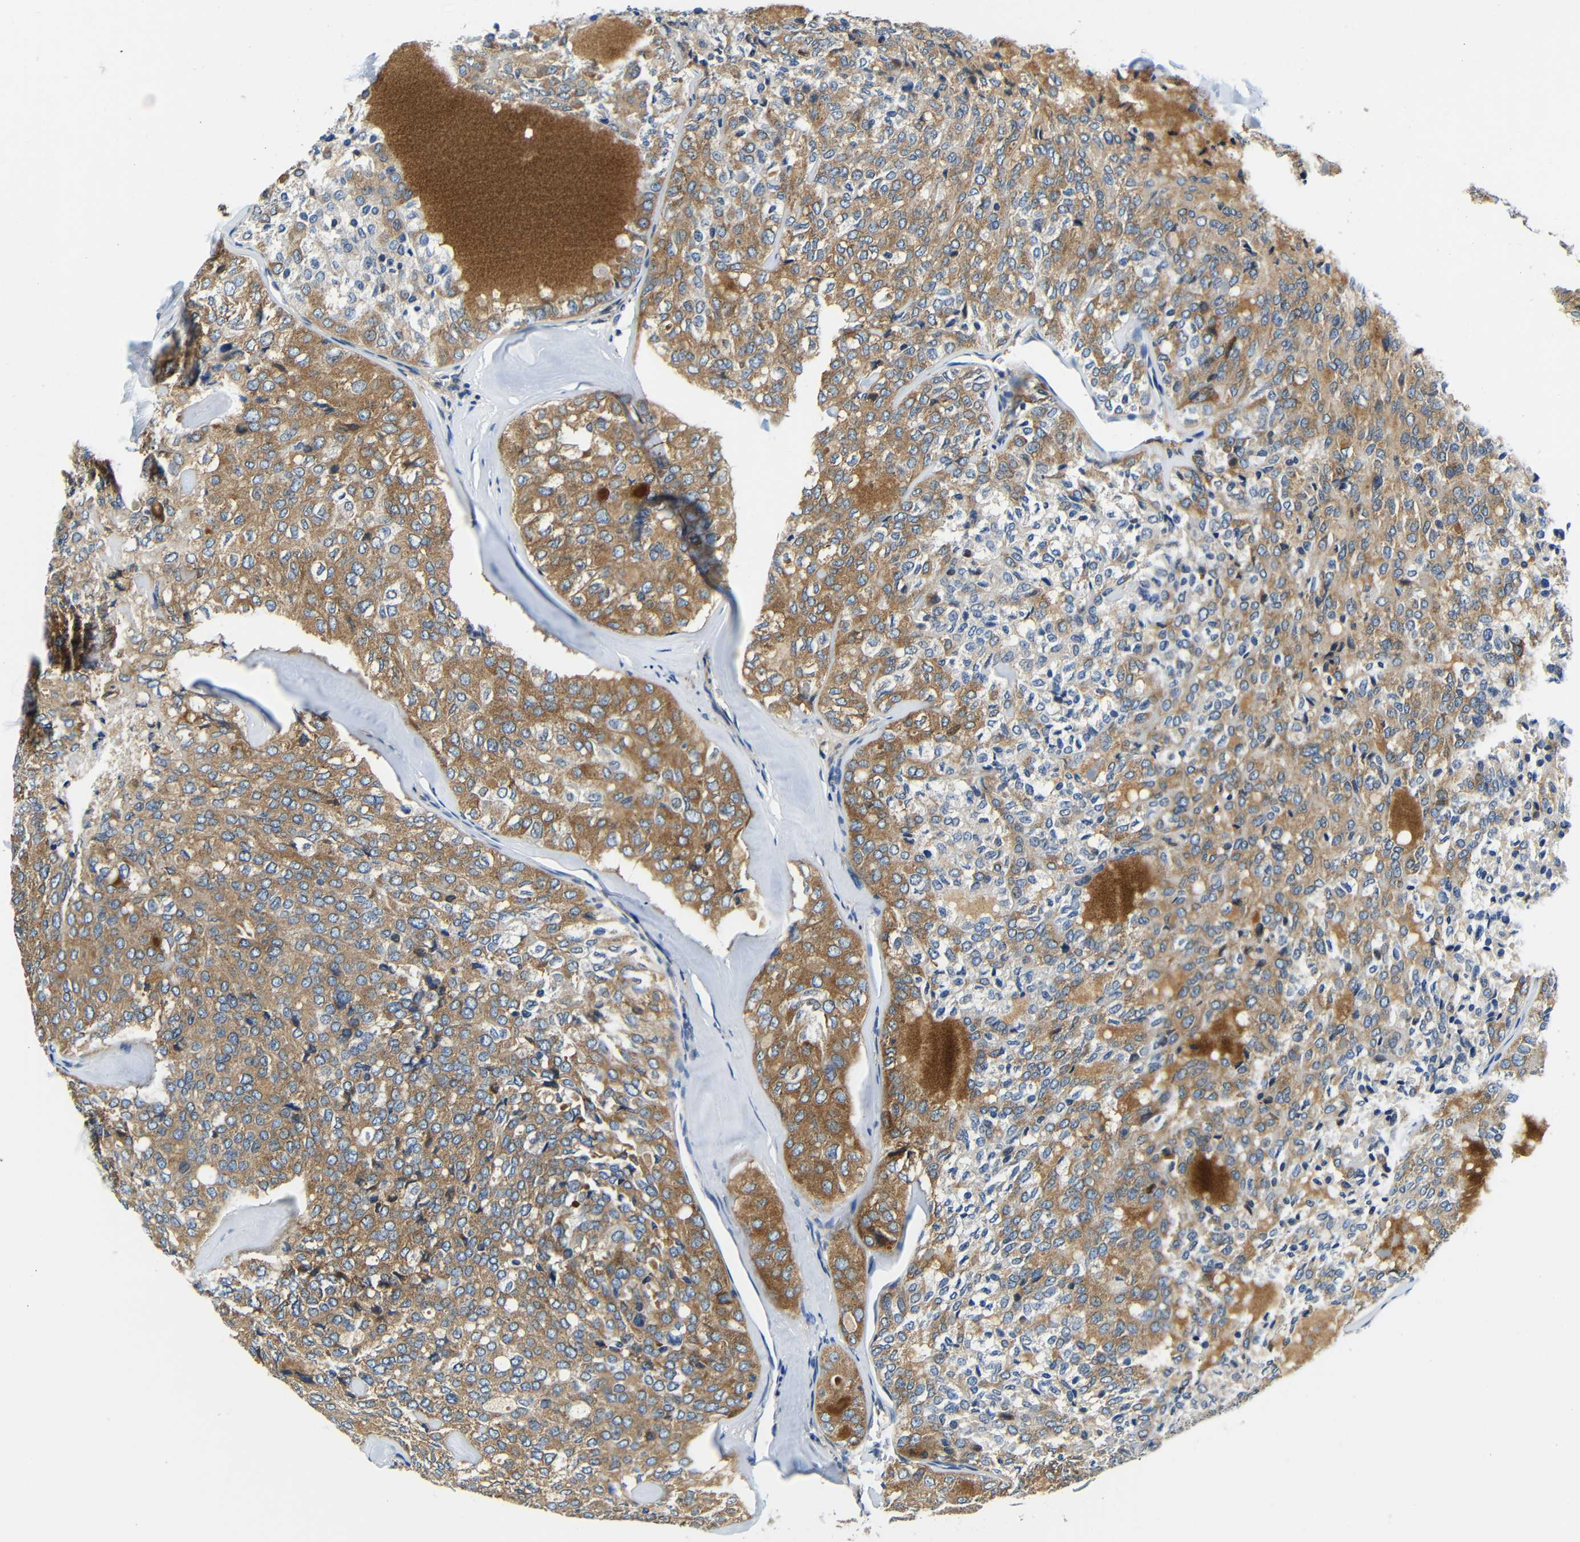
{"staining": {"intensity": "moderate", "quantity": ">75%", "location": "cytoplasmic/membranous"}, "tissue": "thyroid cancer", "cell_type": "Tumor cells", "image_type": "cancer", "snomed": [{"axis": "morphology", "description": "Follicular adenoma carcinoma, NOS"}, {"axis": "topography", "description": "Thyroid gland"}], "caption": "Immunohistochemistry (IHC) histopathology image of neoplastic tissue: human thyroid follicular adenoma carcinoma stained using immunohistochemistry shows medium levels of moderate protein expression localized specifically in the cytoplasmic/membranous of tumor cells, appearing as a cytoplasmic/membranous brown color.", "gene": "USO1", "patient": {"sex": "male", "age": 75}}